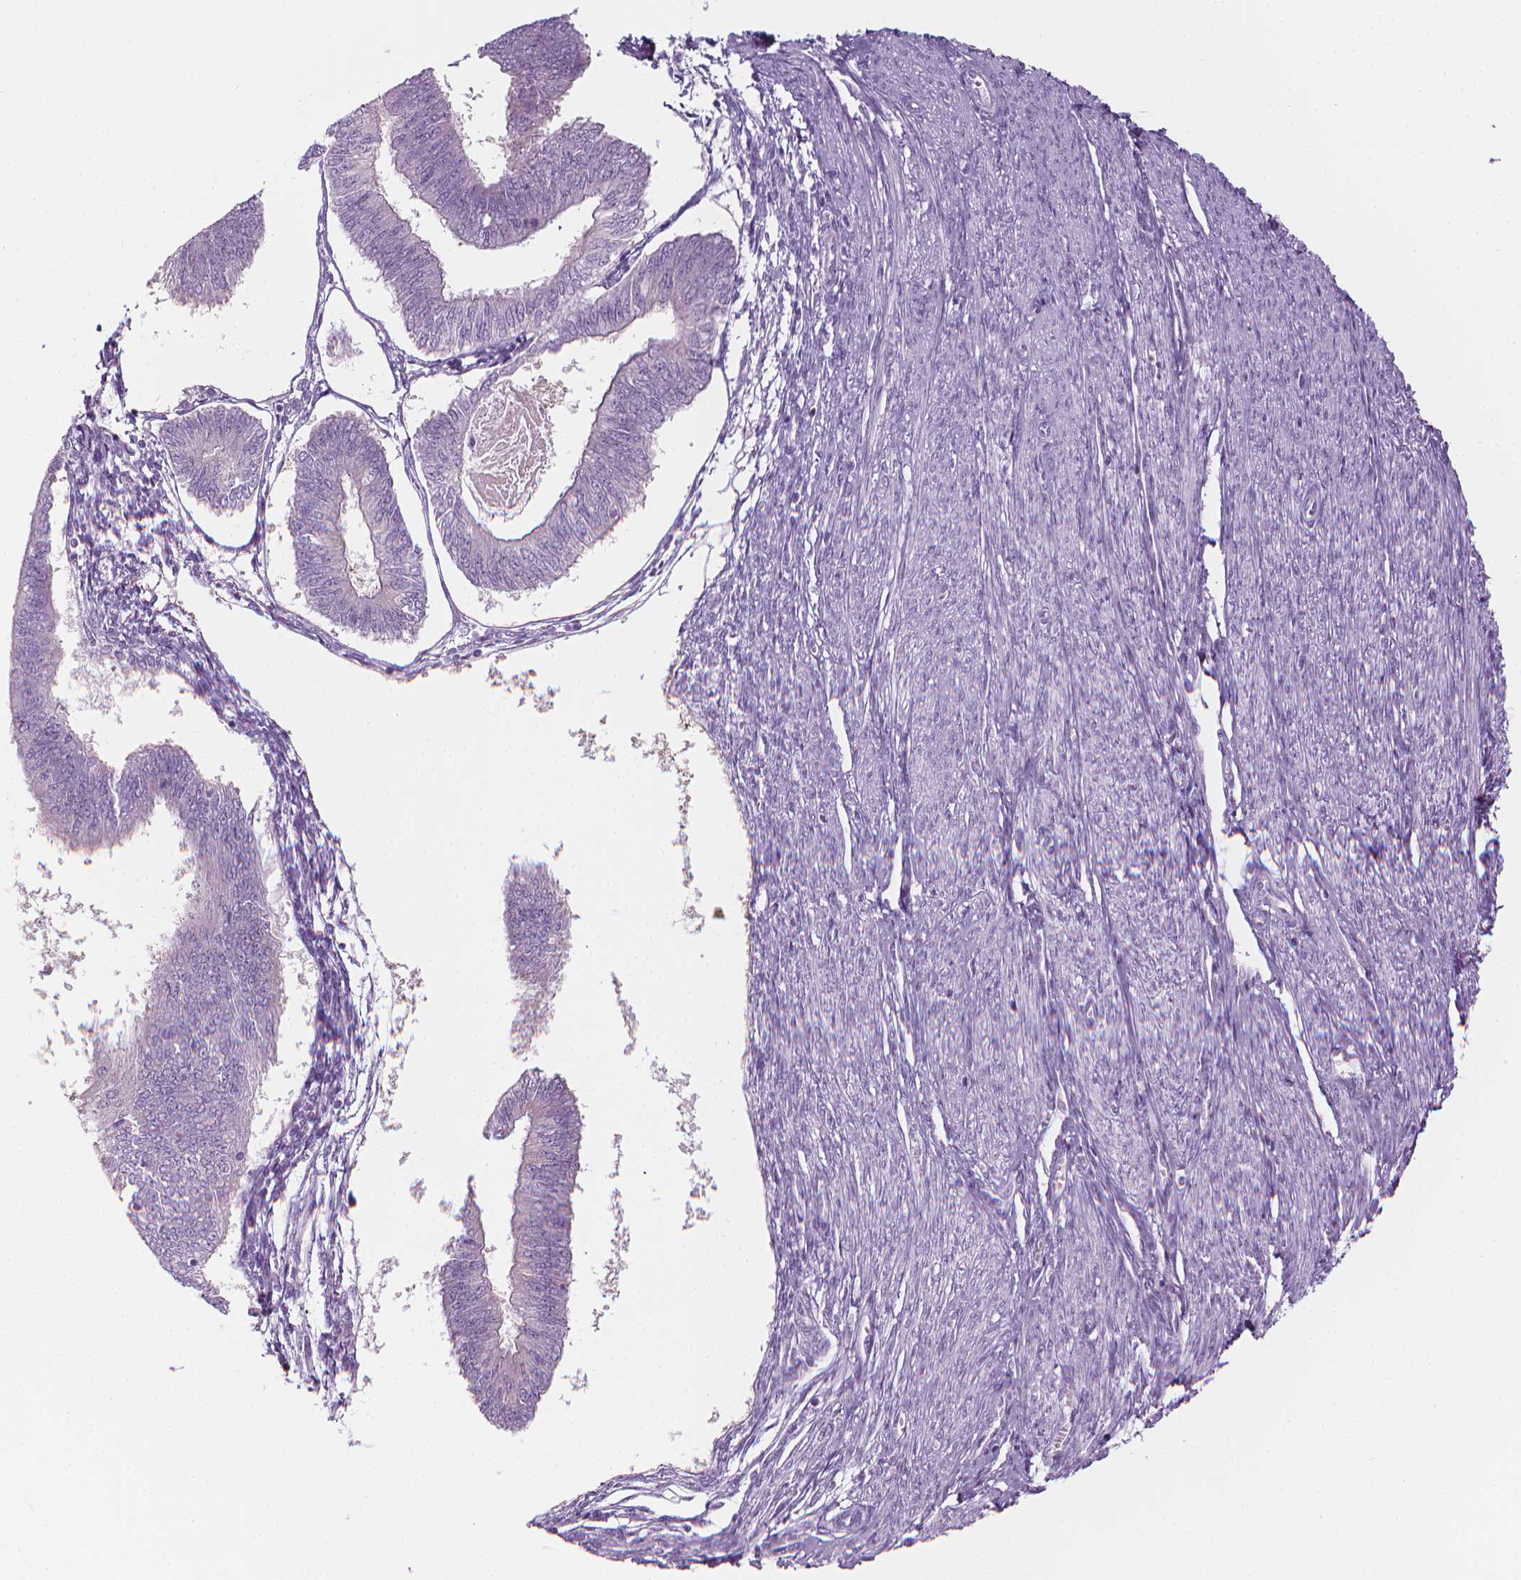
{"staining": {"intensity": "negative", "quantity": "none", "location": "none"}, "tissue": "endometrial cancer", "cell_type": "Tumor cells", "image_type": "cancer", "snomed": [{"axis": "morphology", "description": "Adenocarcinoma, NOS"}, {"axis": "topography", "description": "Endometrium"}], "caption": "Immunohistochemical staining of human endometrial cancer displays no significant expression in tumor cells.", "gene": "SHMT1", "patient": {"sex": "female", "age": 58}}